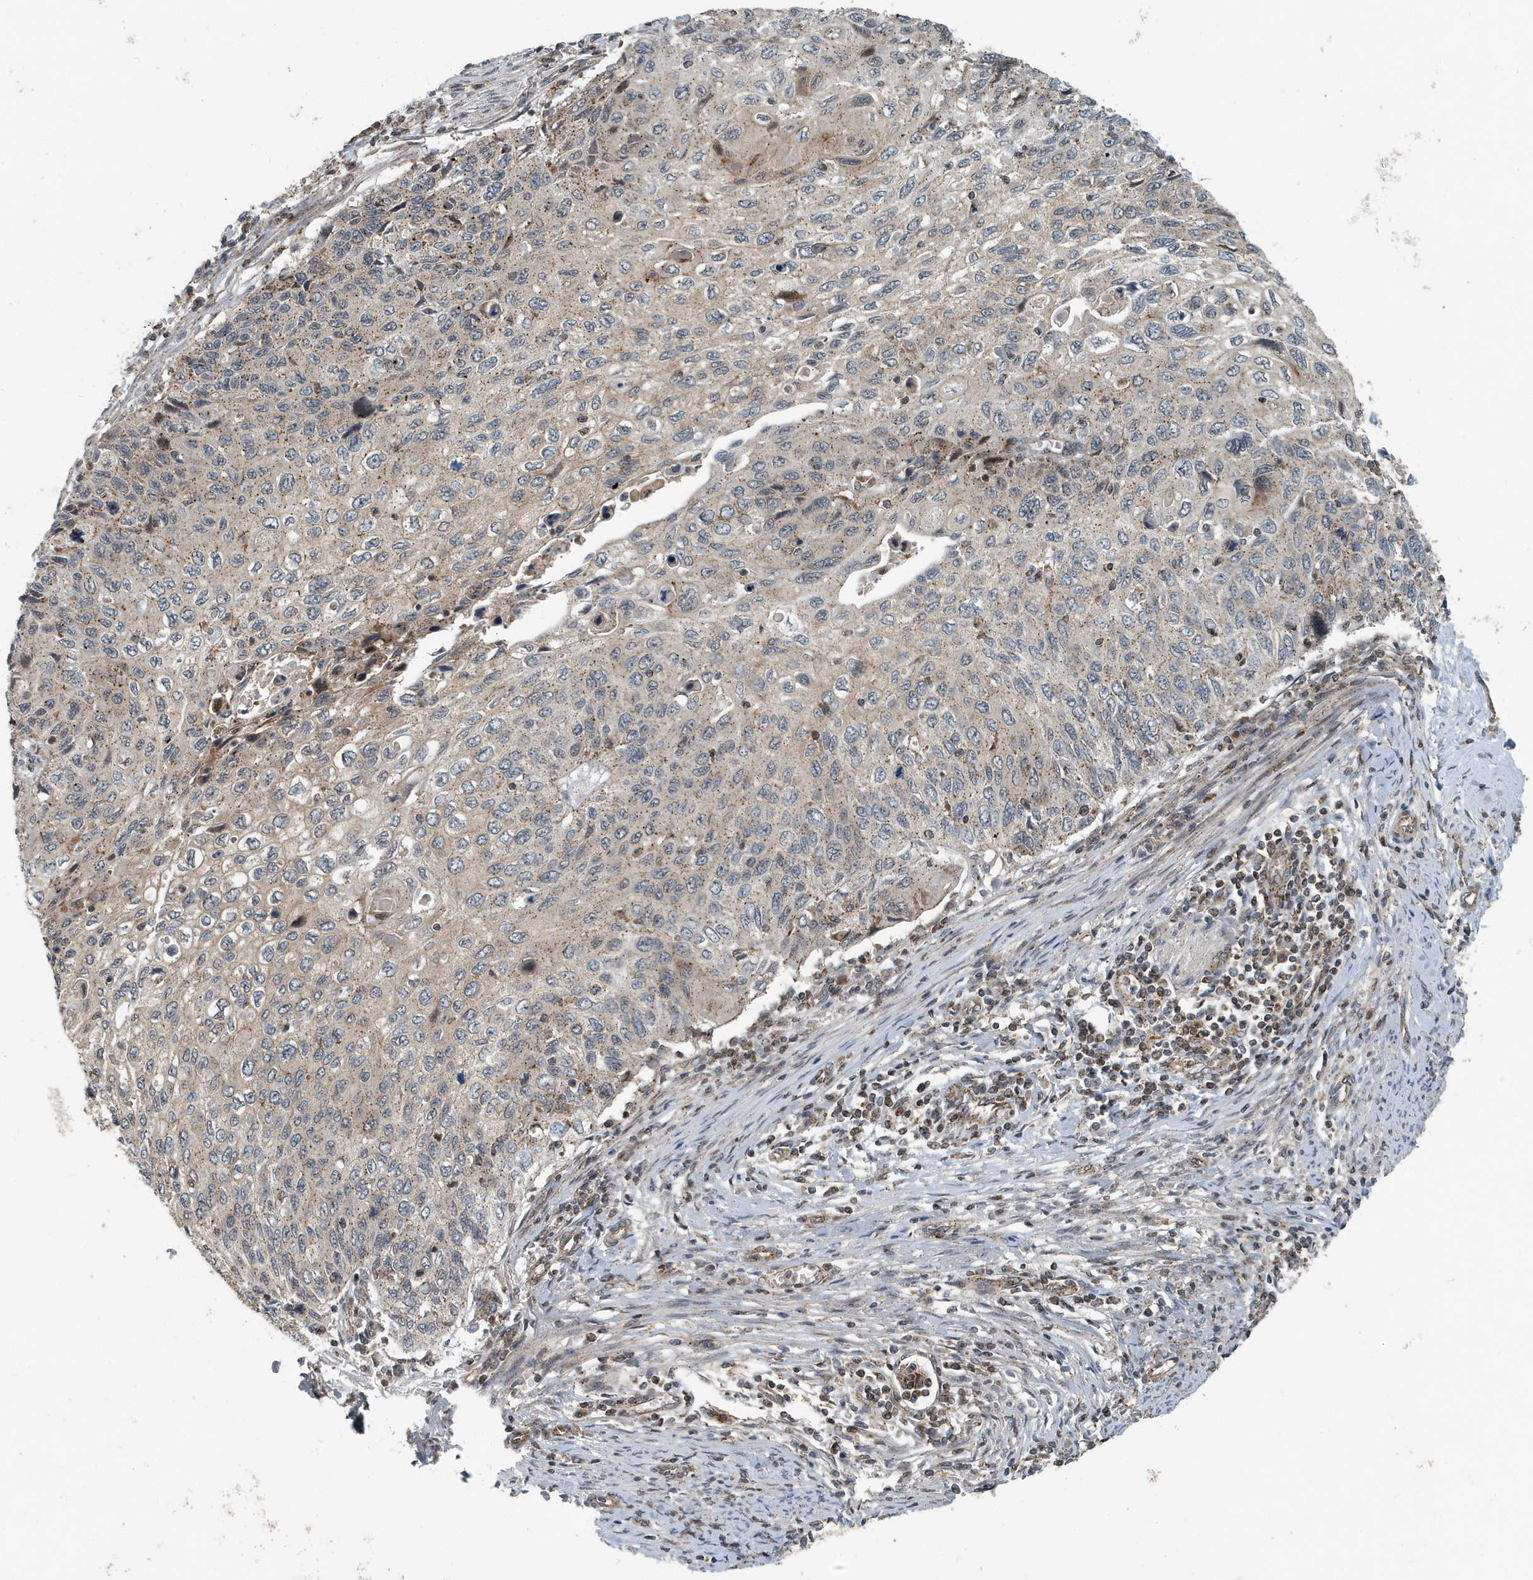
{"staining": {"intensity": "weak", "quantity": "25%-75%", "location": "cytoplasmic/membranous"}, "tissue": "cervical cancer", "cell_type": "Tumor cells", "image_type": "cancer", "snomed": [{"axis": "morphology", "description": "Squamous cell carcinoma, NOS"}, {"axis": "topography", "description": "Cervix"}], "caption": "Tumor cells reveal weak cytoplasmic/membranous expression in approximately 25%-75% of cells in cervical squamous cell carcinoma.", "gene": "KIF15", "patient": {"sex": "female", "age": 70}}